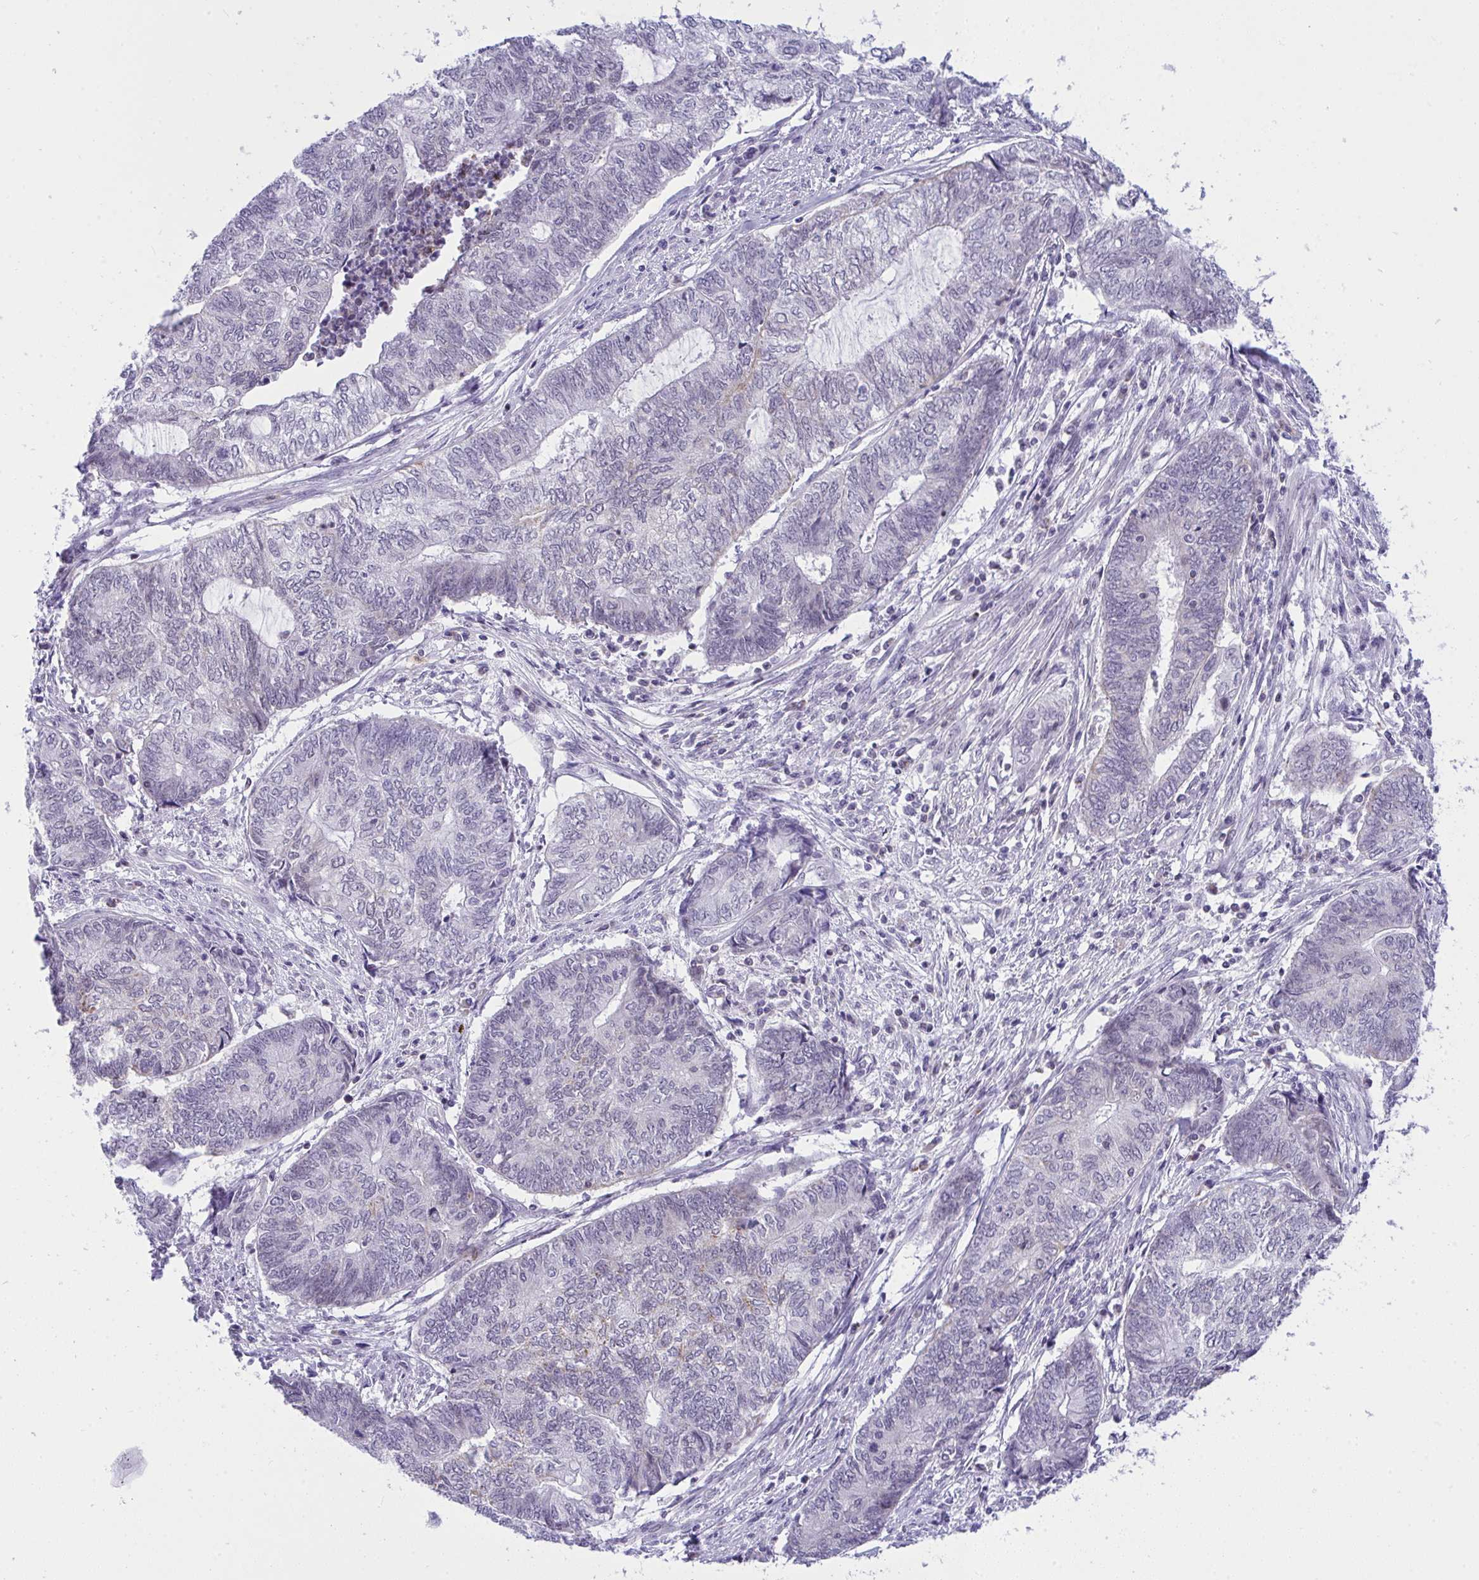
{"staining": {"intensity": "negative", "quantity": "none", "location": "none"}, "tissue": "endometrial cancer", "cell_type": "Tumor cells", "image_type": "cancer", "snomed": [{"axis": "morphology", "description": "Adenocarcinoma, NOS"}, {"axis": "topography", "description": "Uterus"}, {"axis": "topography", "description": "Endometrium"}], "caption": "High power microscopy photomicrograph of an immunohistochemistry photomicrograph of endometrial cancer (adenocarcinoma), revealing no significant positivity in tumor cells.", "gene": "PLA2G12B", "patient": {"sex": "female", "age": 70}}